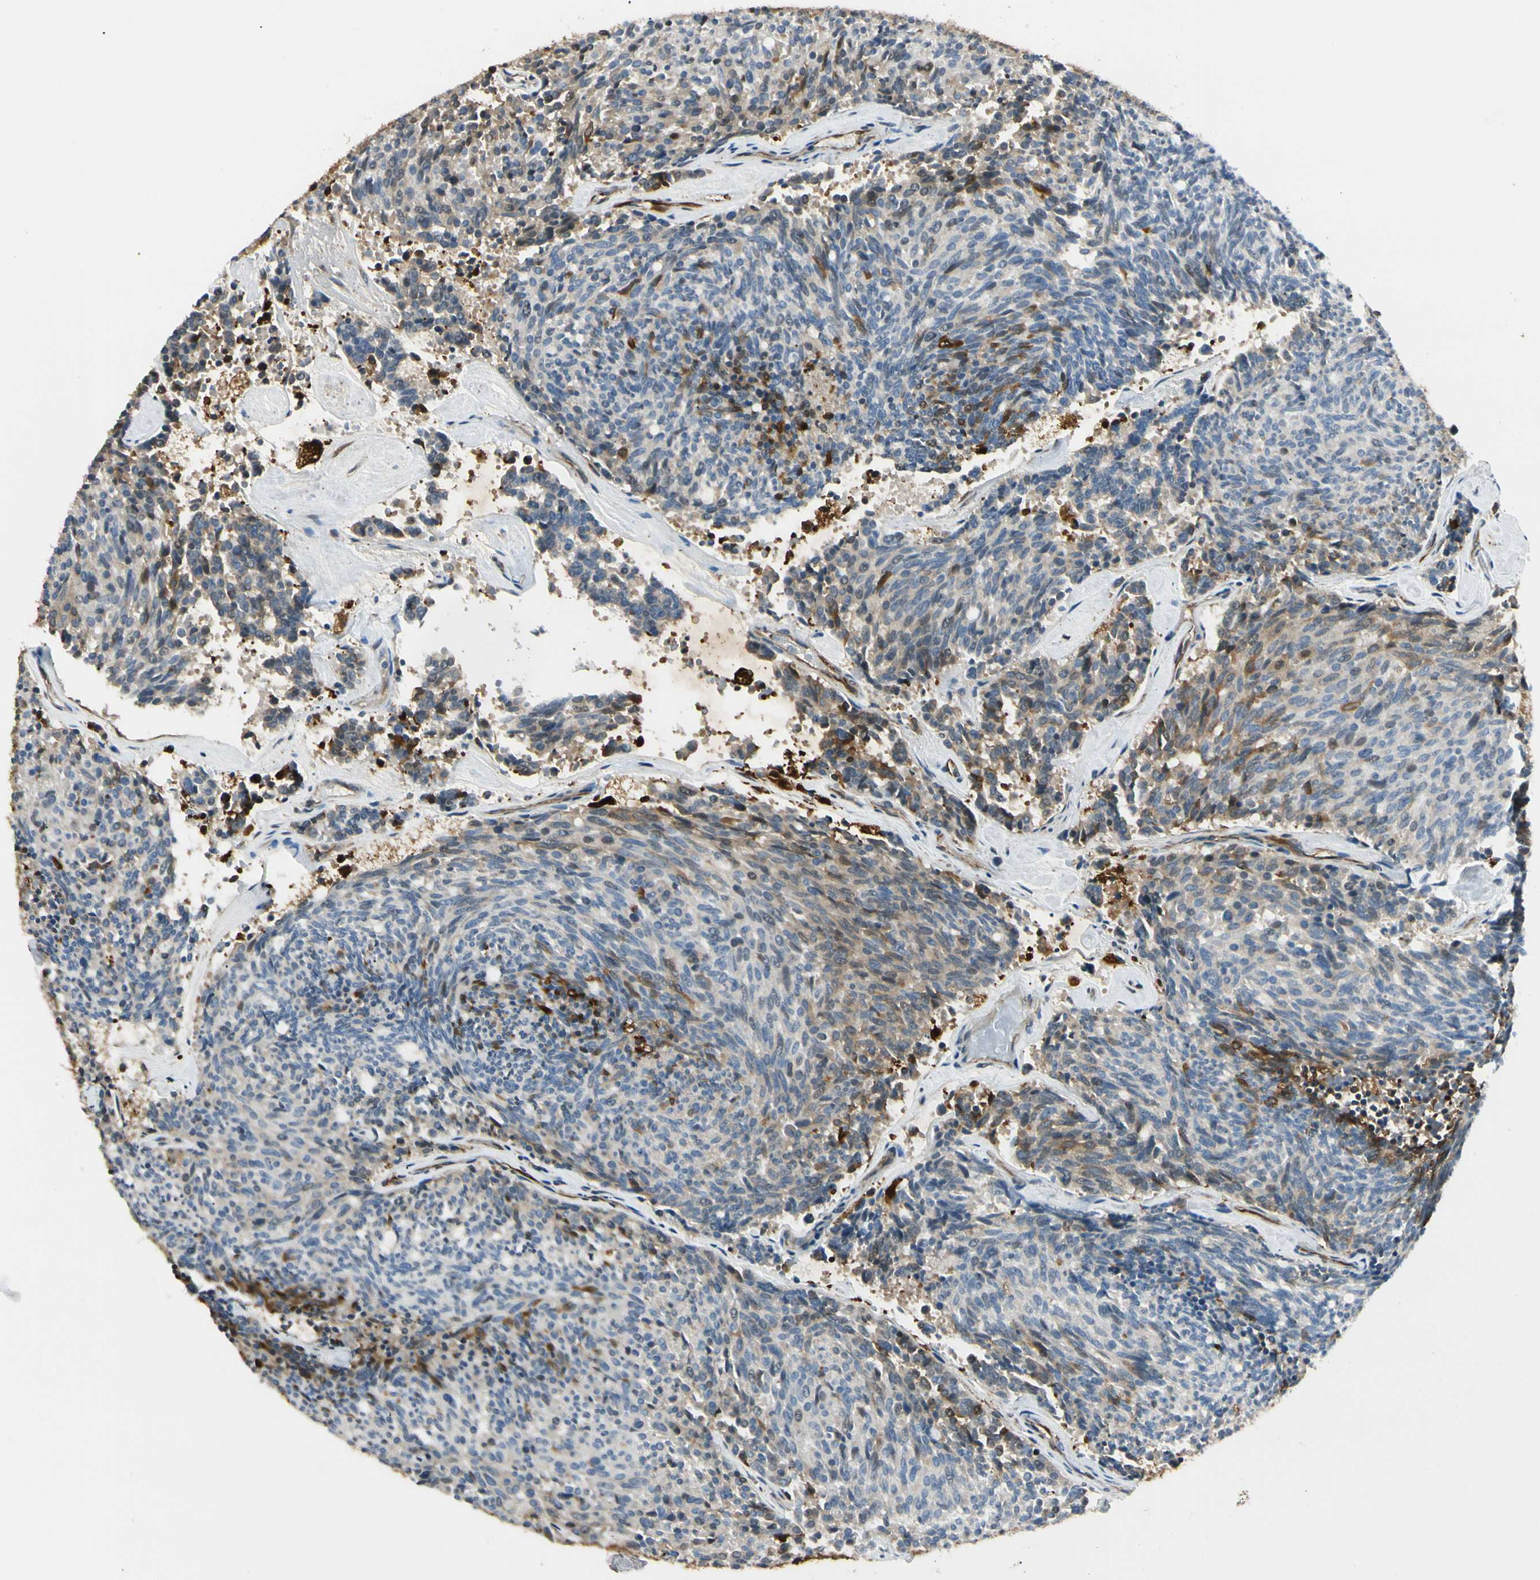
{"staining": {"intensity": "strong", "quantity": "<25%", "location": "nuclear"}, "tissue": "carcinoid", "cell_type": "Tumor cells", "image_type": "cancer", "snomed": [{"axis": "morphology", "description": "Carcinoid, malignant, NOS"}, {"axis": "topography", "description": "Pancreas"}], "caption": "IHC photomicrograph of human malignant carcinoid stained for a protein (brown), which reveals medium levels of strong nuclear positivity in about <25% of tumor cells.", "gene": "FTH1", "patient": {"sex": "female", "age": 54}}